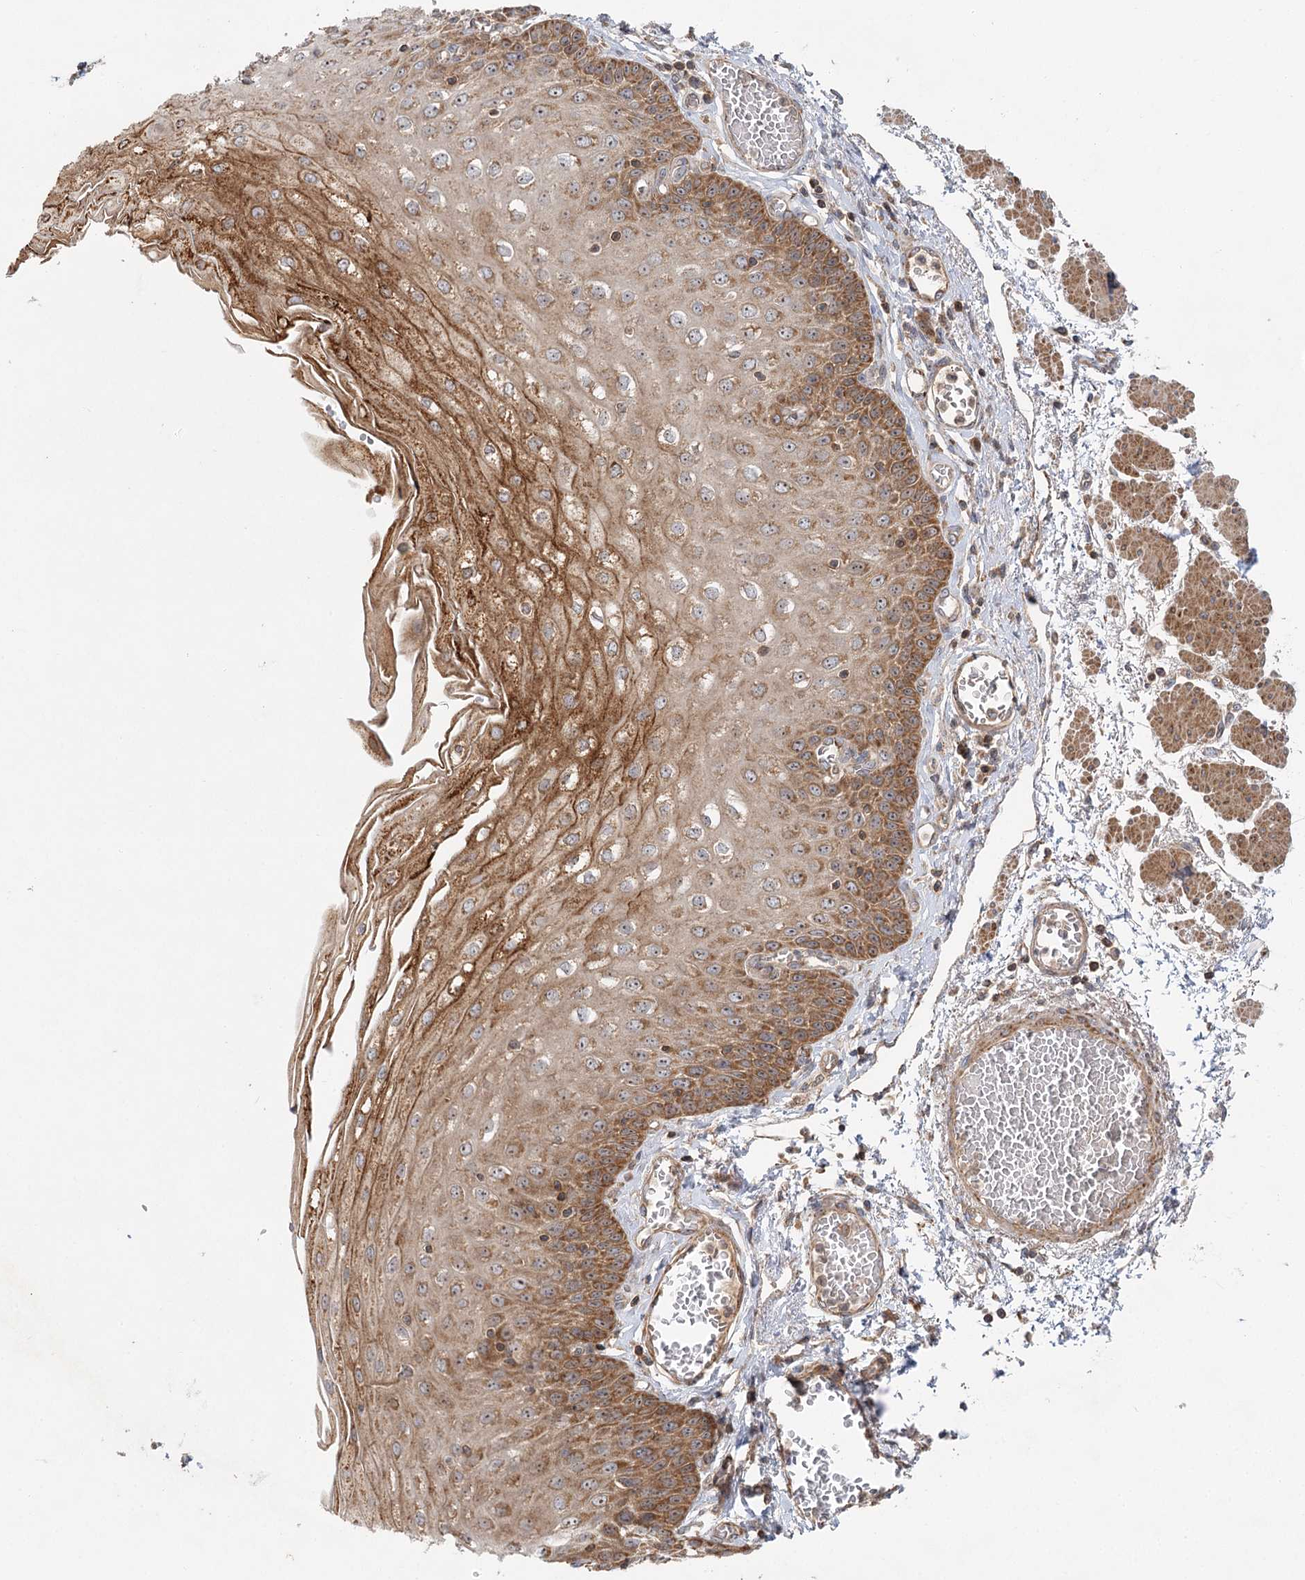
{"staining": {"intensity": "moderate", "quantity": ">75%", "location": "cytoplasmic/membranous,nuclear"}, "tissue": "esophagus", "cell_type": "Squamous epithelial cells", "image_type": "normal", "snomed": [{"axis": "morphology", "description": "Normal tissue, NOS"}, {"axis": "topography", "description": "Esophagus"}], "caption": "Immunohistochemical staining of unremarkable esophagus shows medium levels of moderate cytoplasmic/membranous,nuclear expression in about >75% of squamous epithelial cells.", "gene": "ENSG00000273217", "patient": {"sex": "male", "age": 81}}